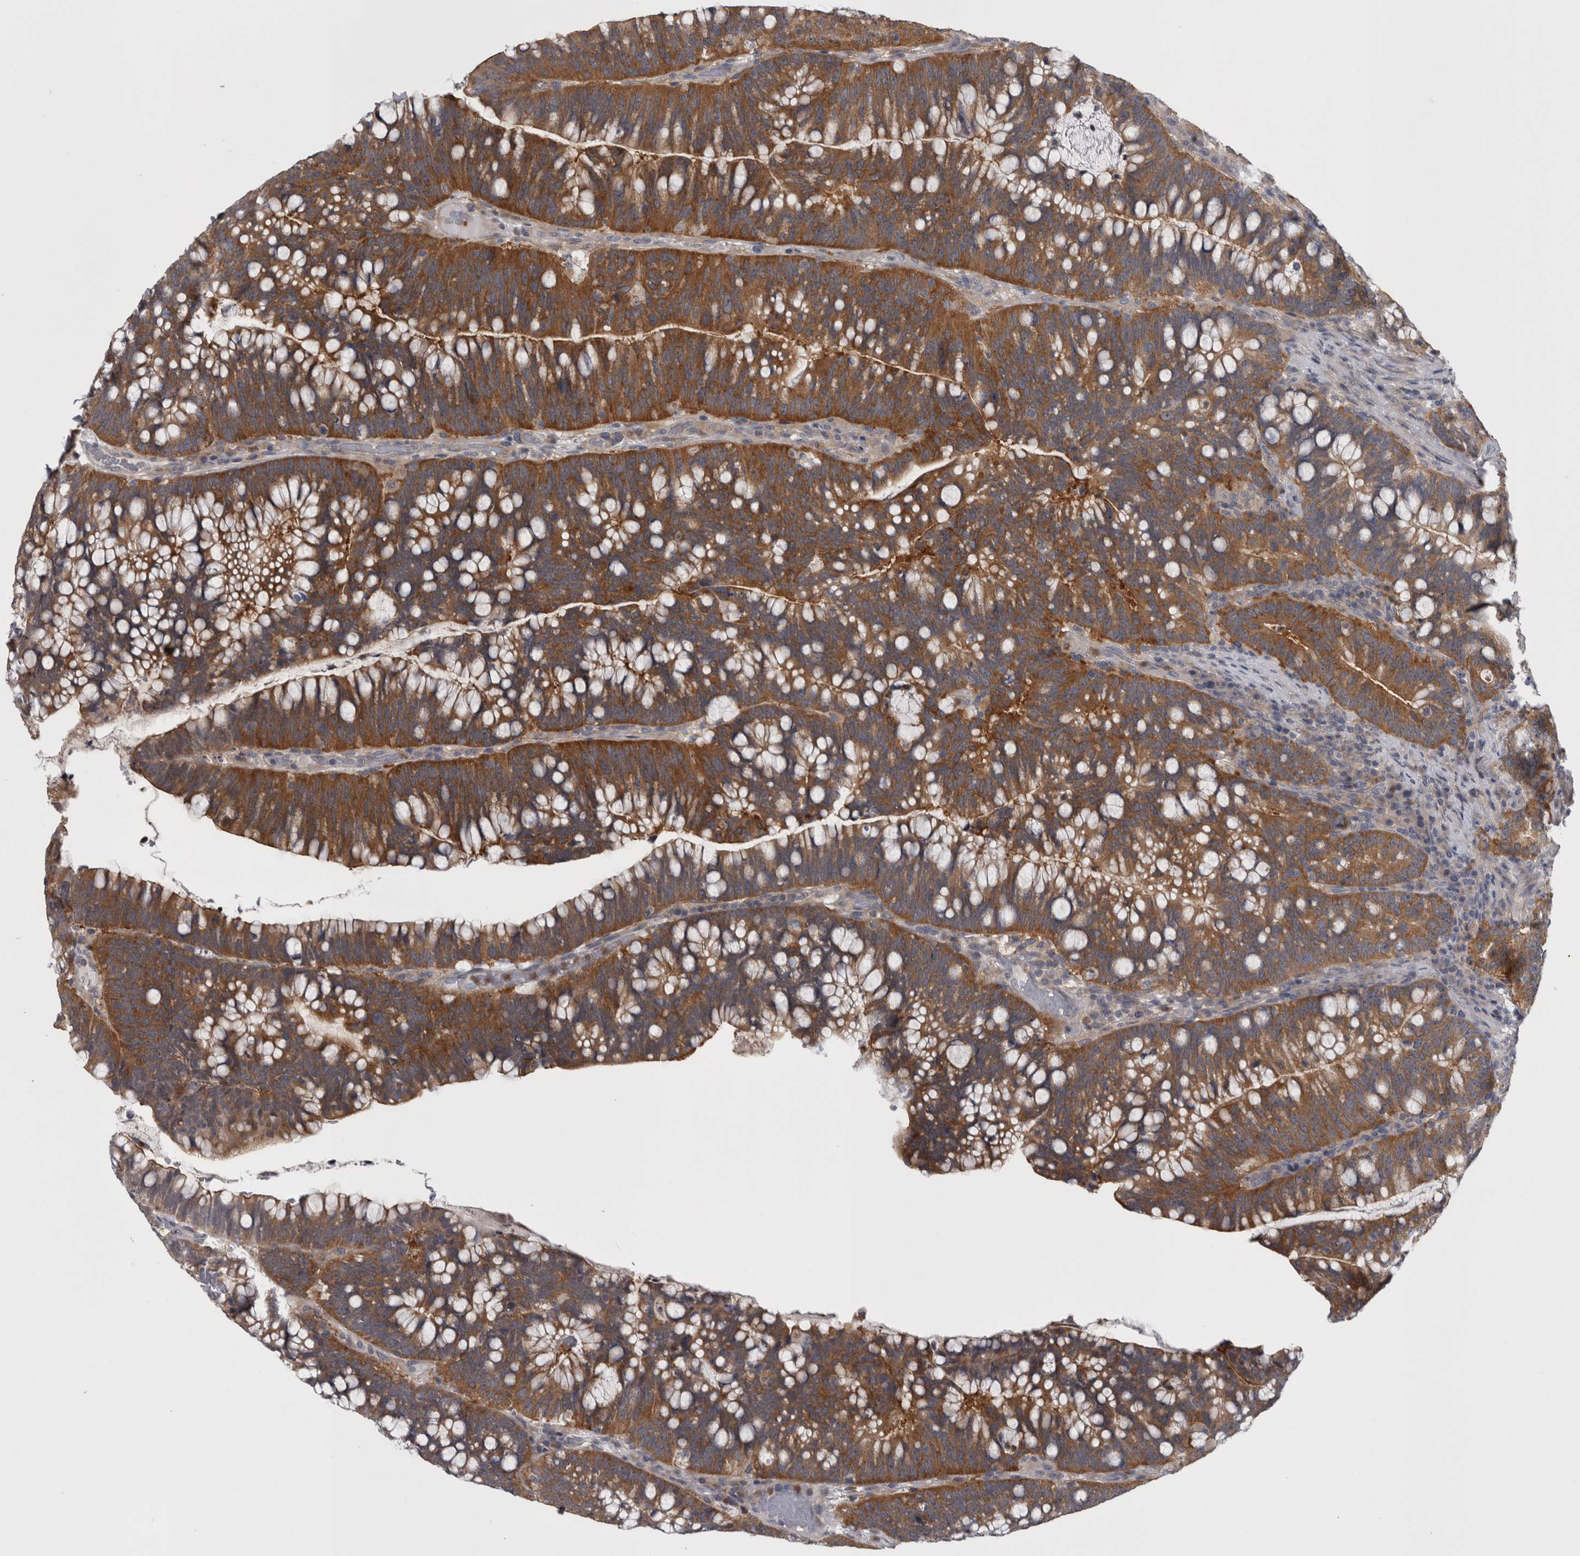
{"staining": {"intensity": "strong", "quantity": ">75%", "location": "cytoplasmic/membranous"}, "tissue": "colorectal cancer", "cell_type": "Tumor cells", "image_type": "cancer", "snomed": [{"axis": "morphology", "description": "Adenocarcinoma, NOS"}, {"axis": "topography", "description": "Colon"}], "caption": "Immunohistochemistry (IHC) image of adenocarcinoma (colorectal) stained for a protein (brown), which demonstrates high levels of strong cytoplasmic/membranous positivity in about >75% of tumor cells.", "gene": "PRKCI", "patient": {"sex": "female", "age": 66}}